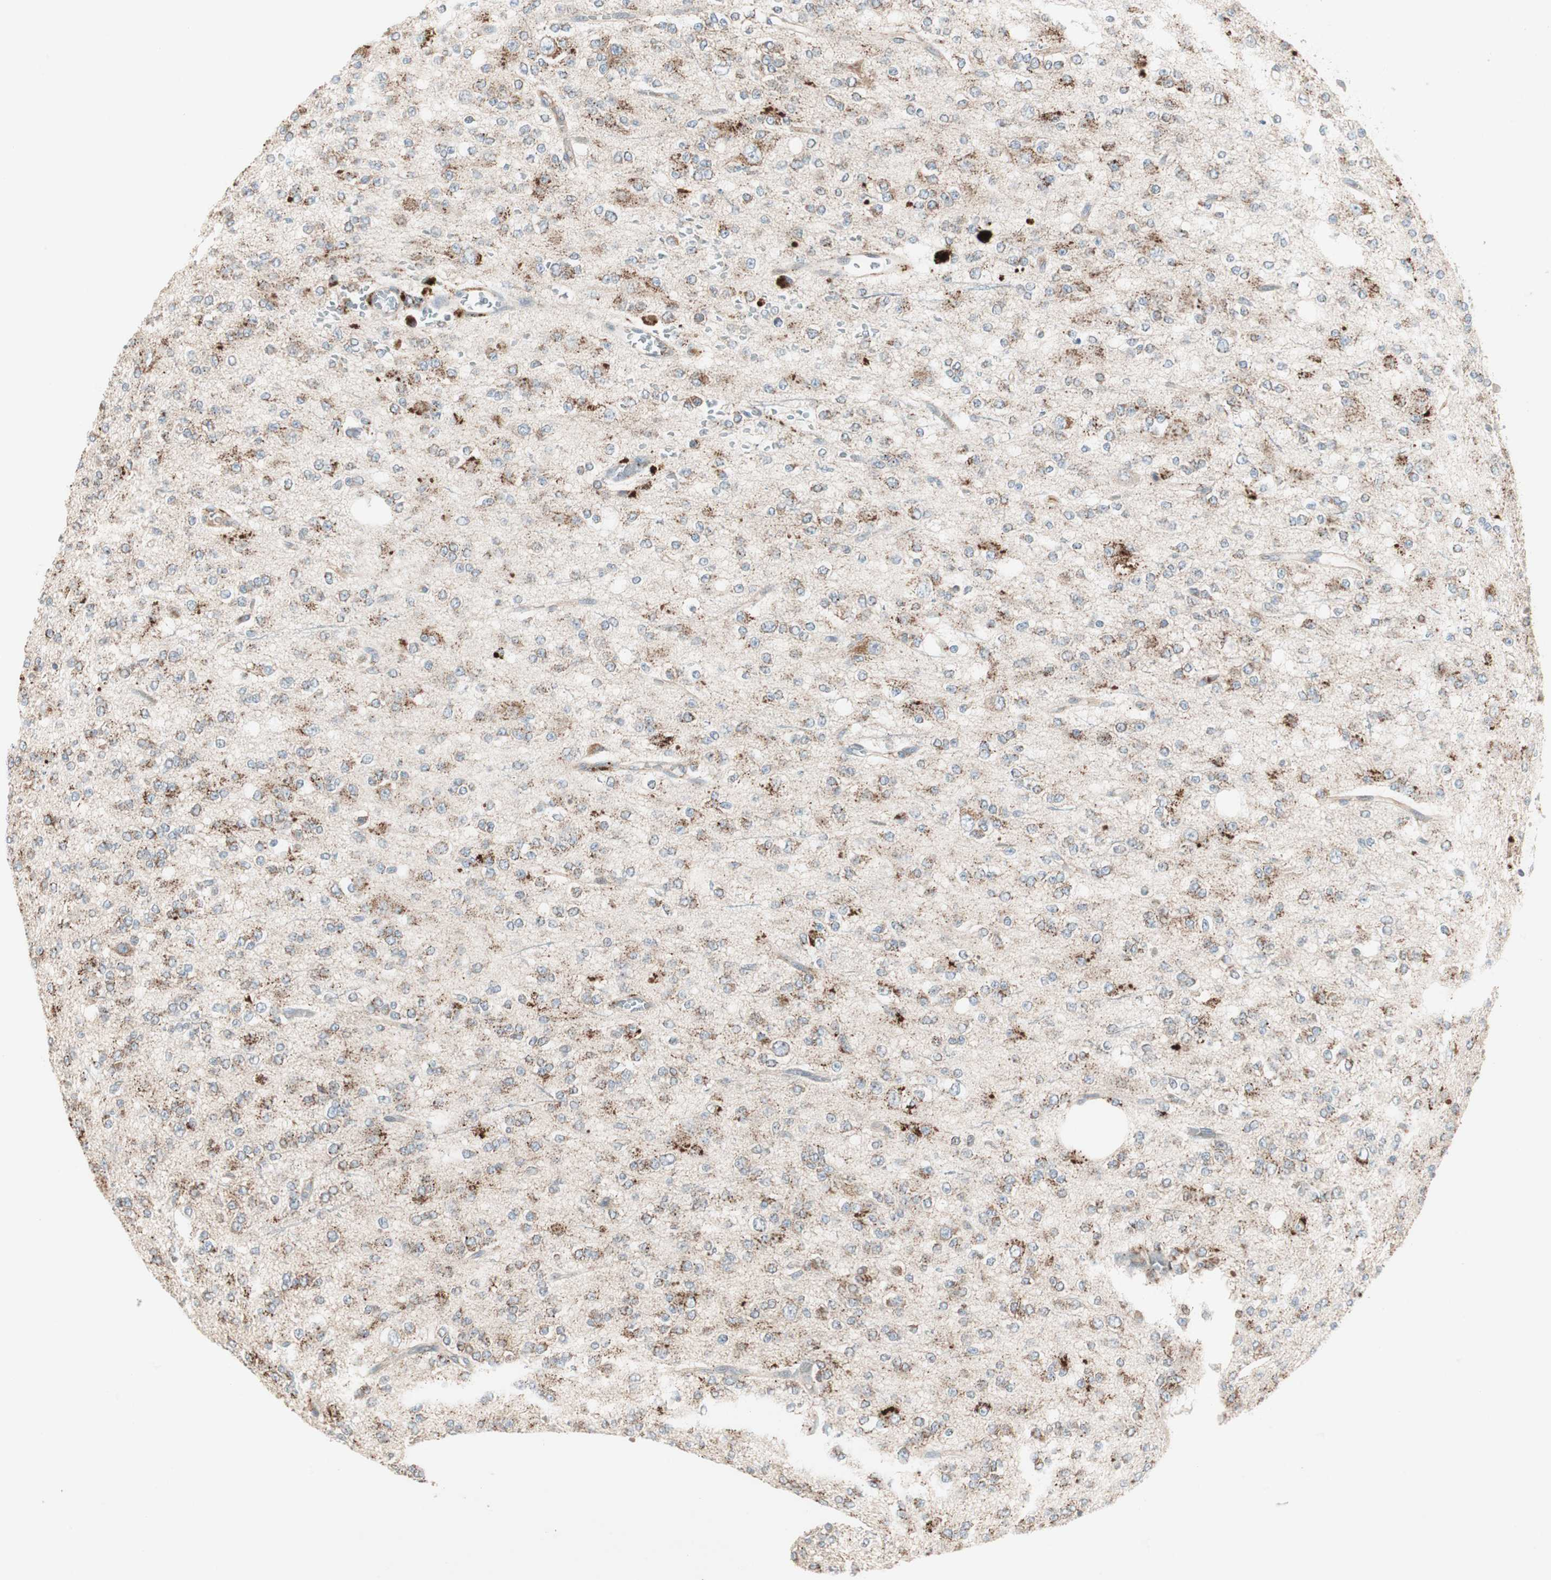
{"staining": {"intensity": "moderate", "quantity": "25%-75%", "location": "cytoplasmic/membranous"}, "tissue": "glioma", "cell_type": "Tumor cells", "image_type": "cancer", "snomed": [{"axis": "morphology", "description": "Glioma, malignant, Low grade"}, {"axis": "topography", "description": "Brain"}], "caption": "IHC staining of low-grade glioma (malignant), which demonstrates medium levels of moderate cytoplasmic/membranous staining in about 25%-75% of tumor cells indicating moderate cytoplasmic/membranous protein positivity. The staining was performed using DAB (brown) for protein detection and nuclei were counterstained in hematoxylin (blue).", "gene": "FGFR4", "patient": {"sex": "male", "age": 38}}